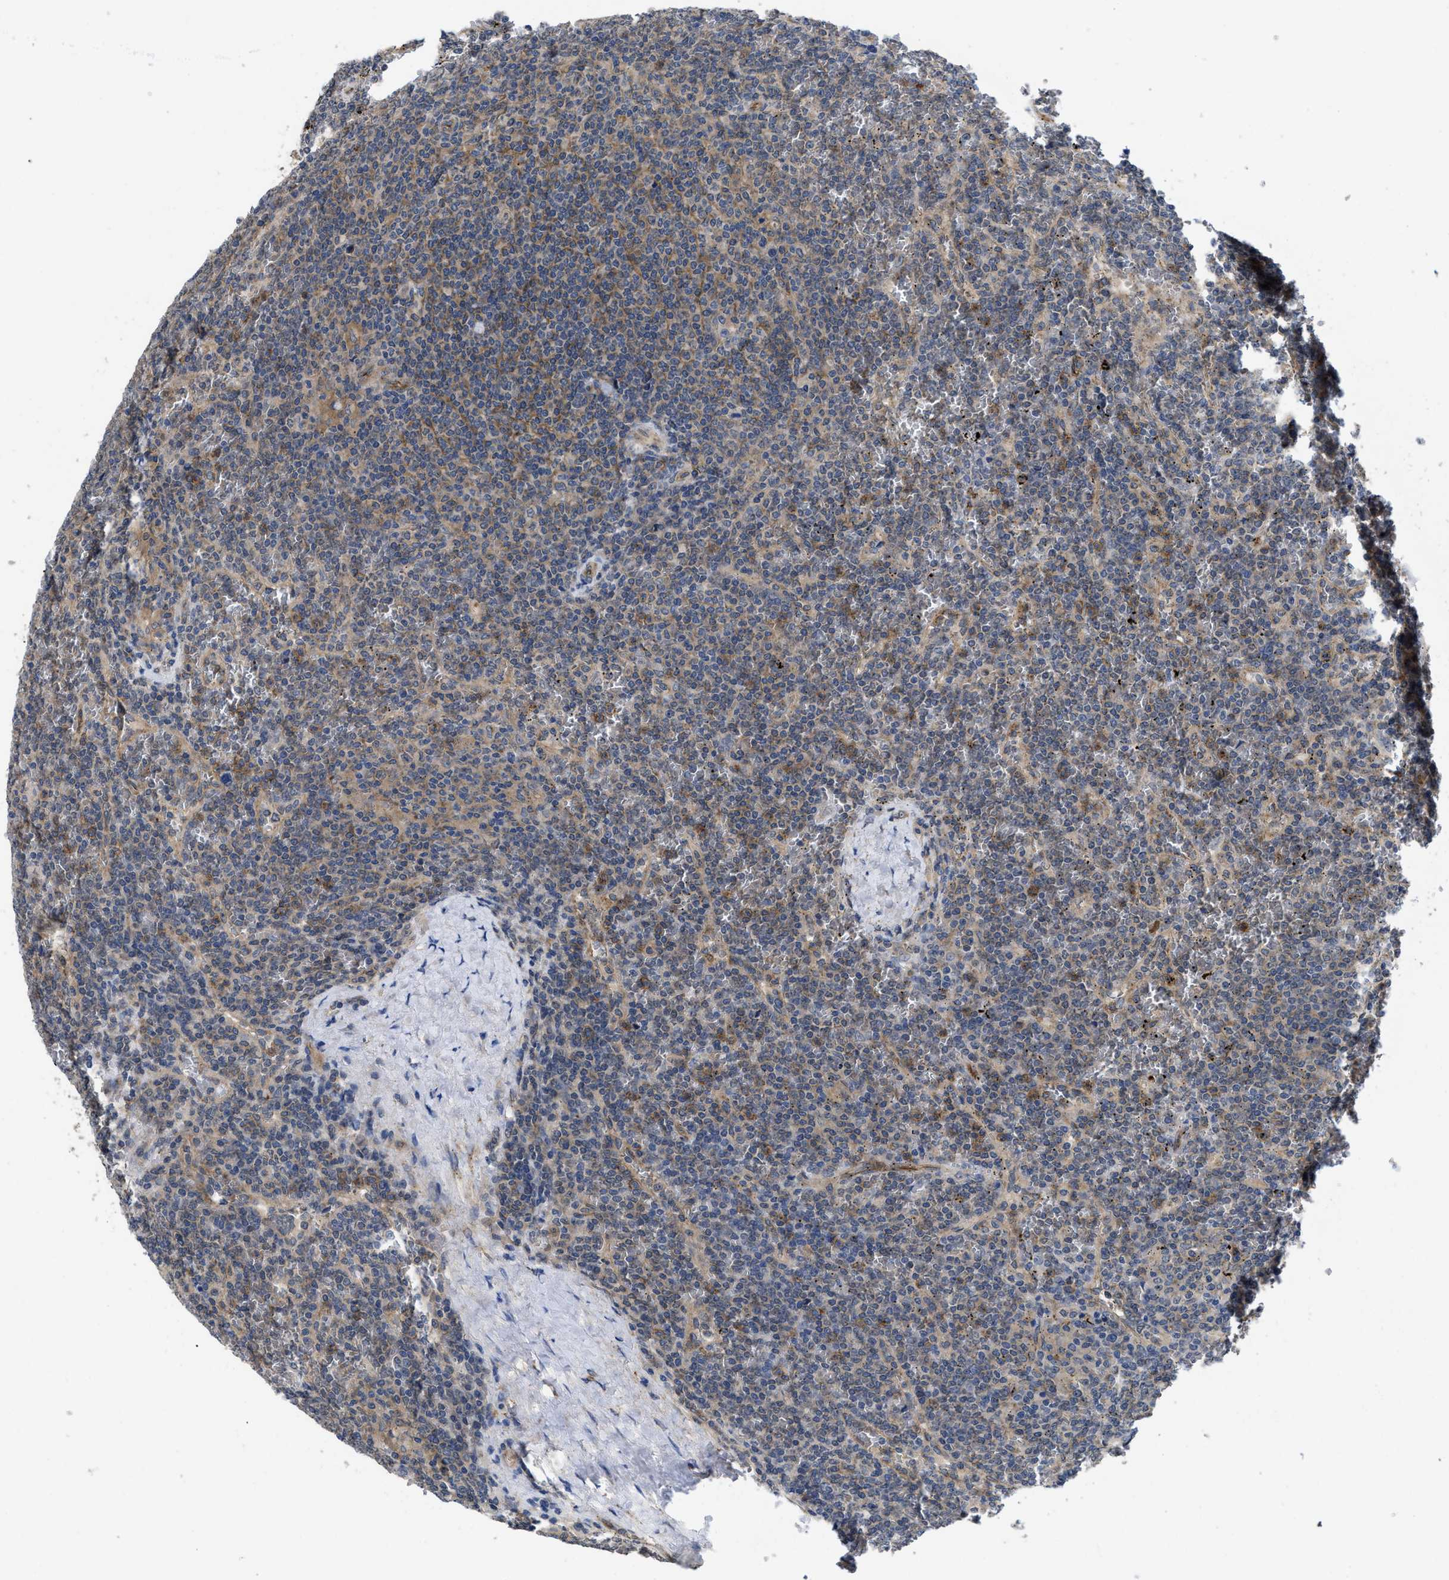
{"staining": {"intensity": "weak", "quantity": "25%-75%", "location": "cytoplasmic/membranous"}, "tissue": "lymphoma", "cell_type": "Tumor cells", "image_type": "cancer", "snomed": [{"axis": "morphology", "description": "Malignant lymphoma, non-Hodgkin's type, Low grade"}, {"axis": "topography", "description": "Spleen"}], "caption": "Protein analysis of malignant lymphoma, non-Hodgkin's type (low-grade) tissue demonstrates weak cytoplasmic/membranous staining in about 25%-75% of tumor cells. (DAB IHC with brightfield microscopy, high magnification).", "gene": "PKD2", "patient": {"sex": "female", "age": 19}}